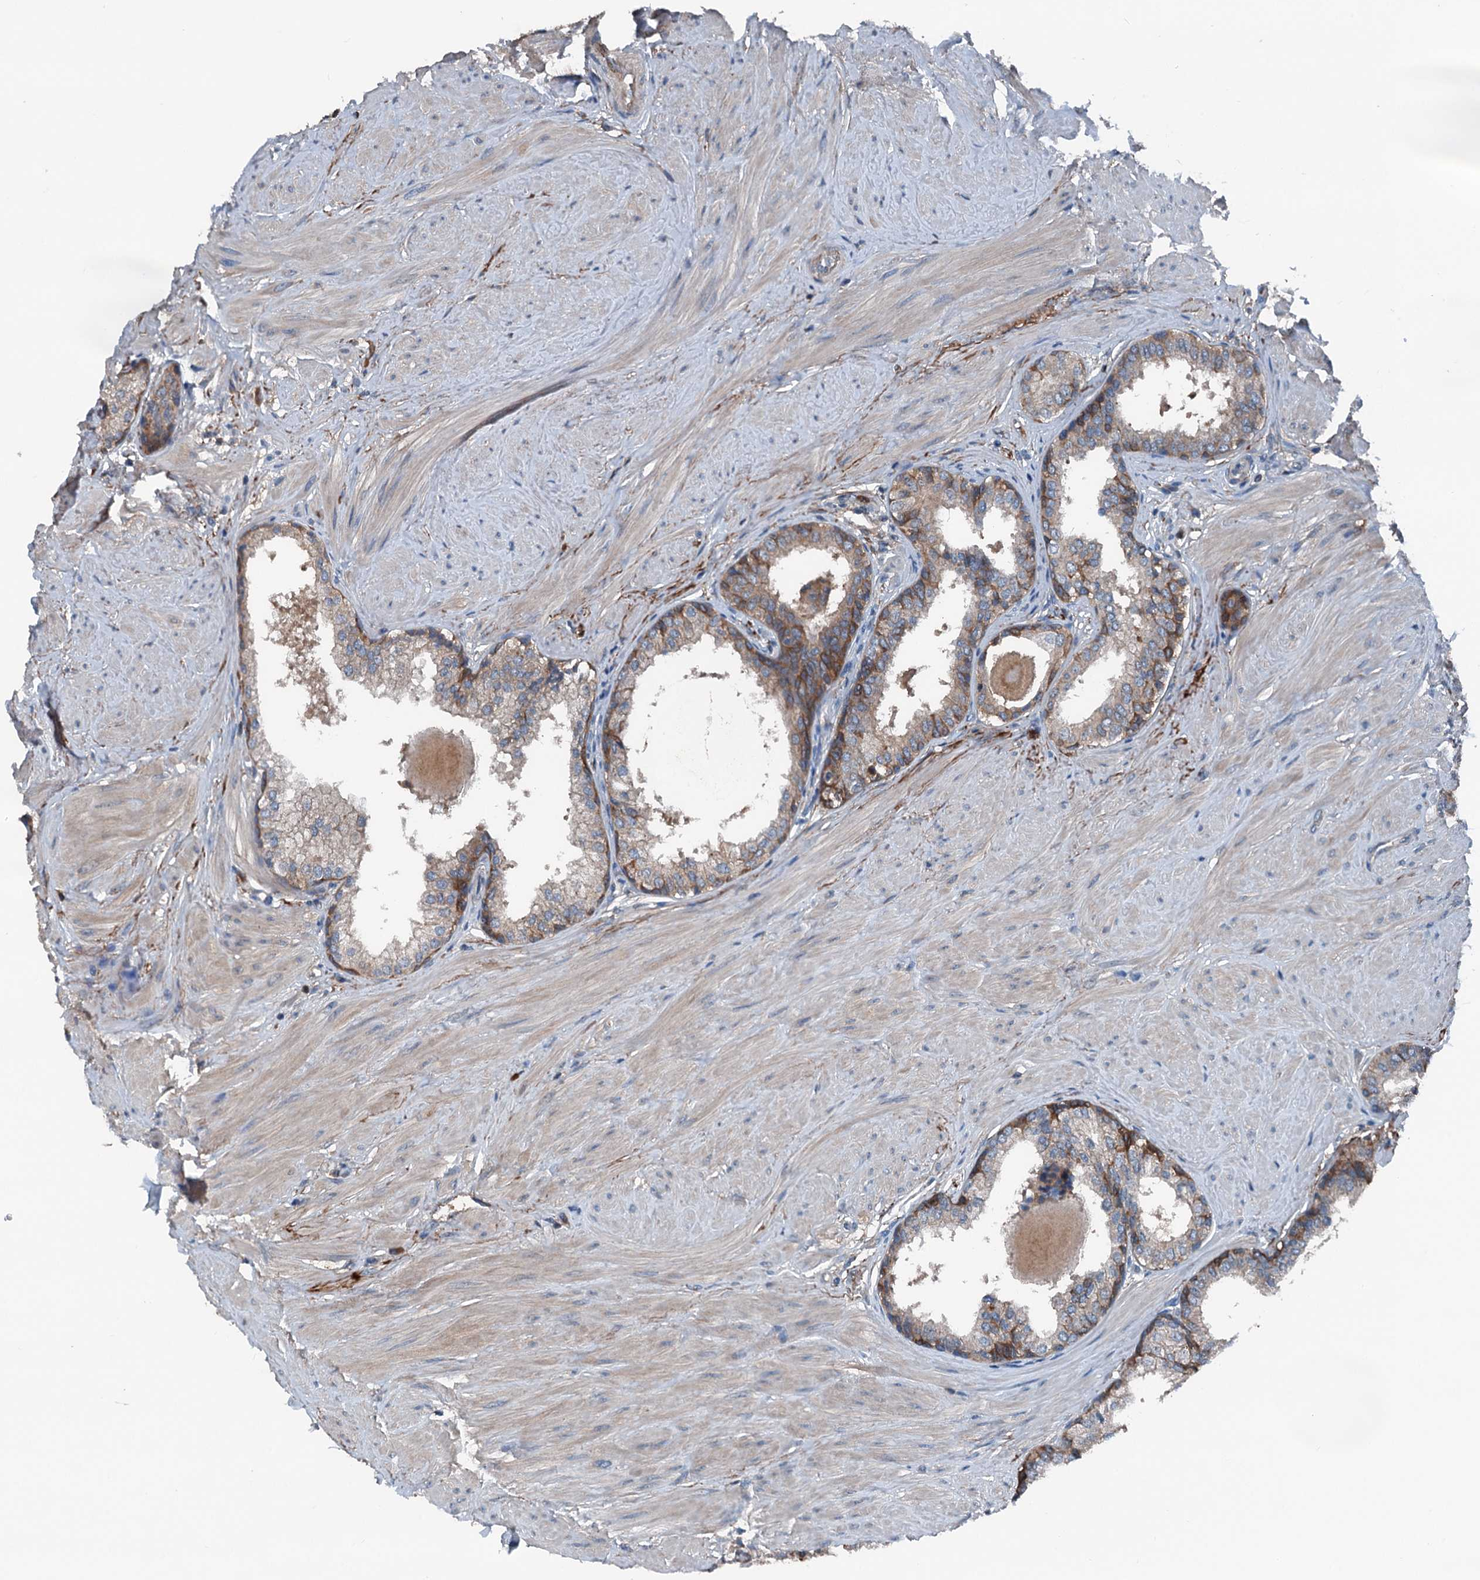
{"staining": {"intensity": "strong", "quantity": "25%-75%", "location": "cytoplasmic/membranous"}, "tissue": "prostate", "cell_type": "Glandular cells", "image_type": "normal", "snomed": [{"axis": "morphology", "description": "Normal tissue, NOS"}, {"axis": "topography", "description": "Prostate"}], "caption": "The image shows immunohistochemical staining of benign prostate. There is strong cytoplasmic/membranous expression is seen in approximately 25%-75% of glandular cells.", "gene": "PDSS1", "patient": {"sex": "male", "age": 48}}